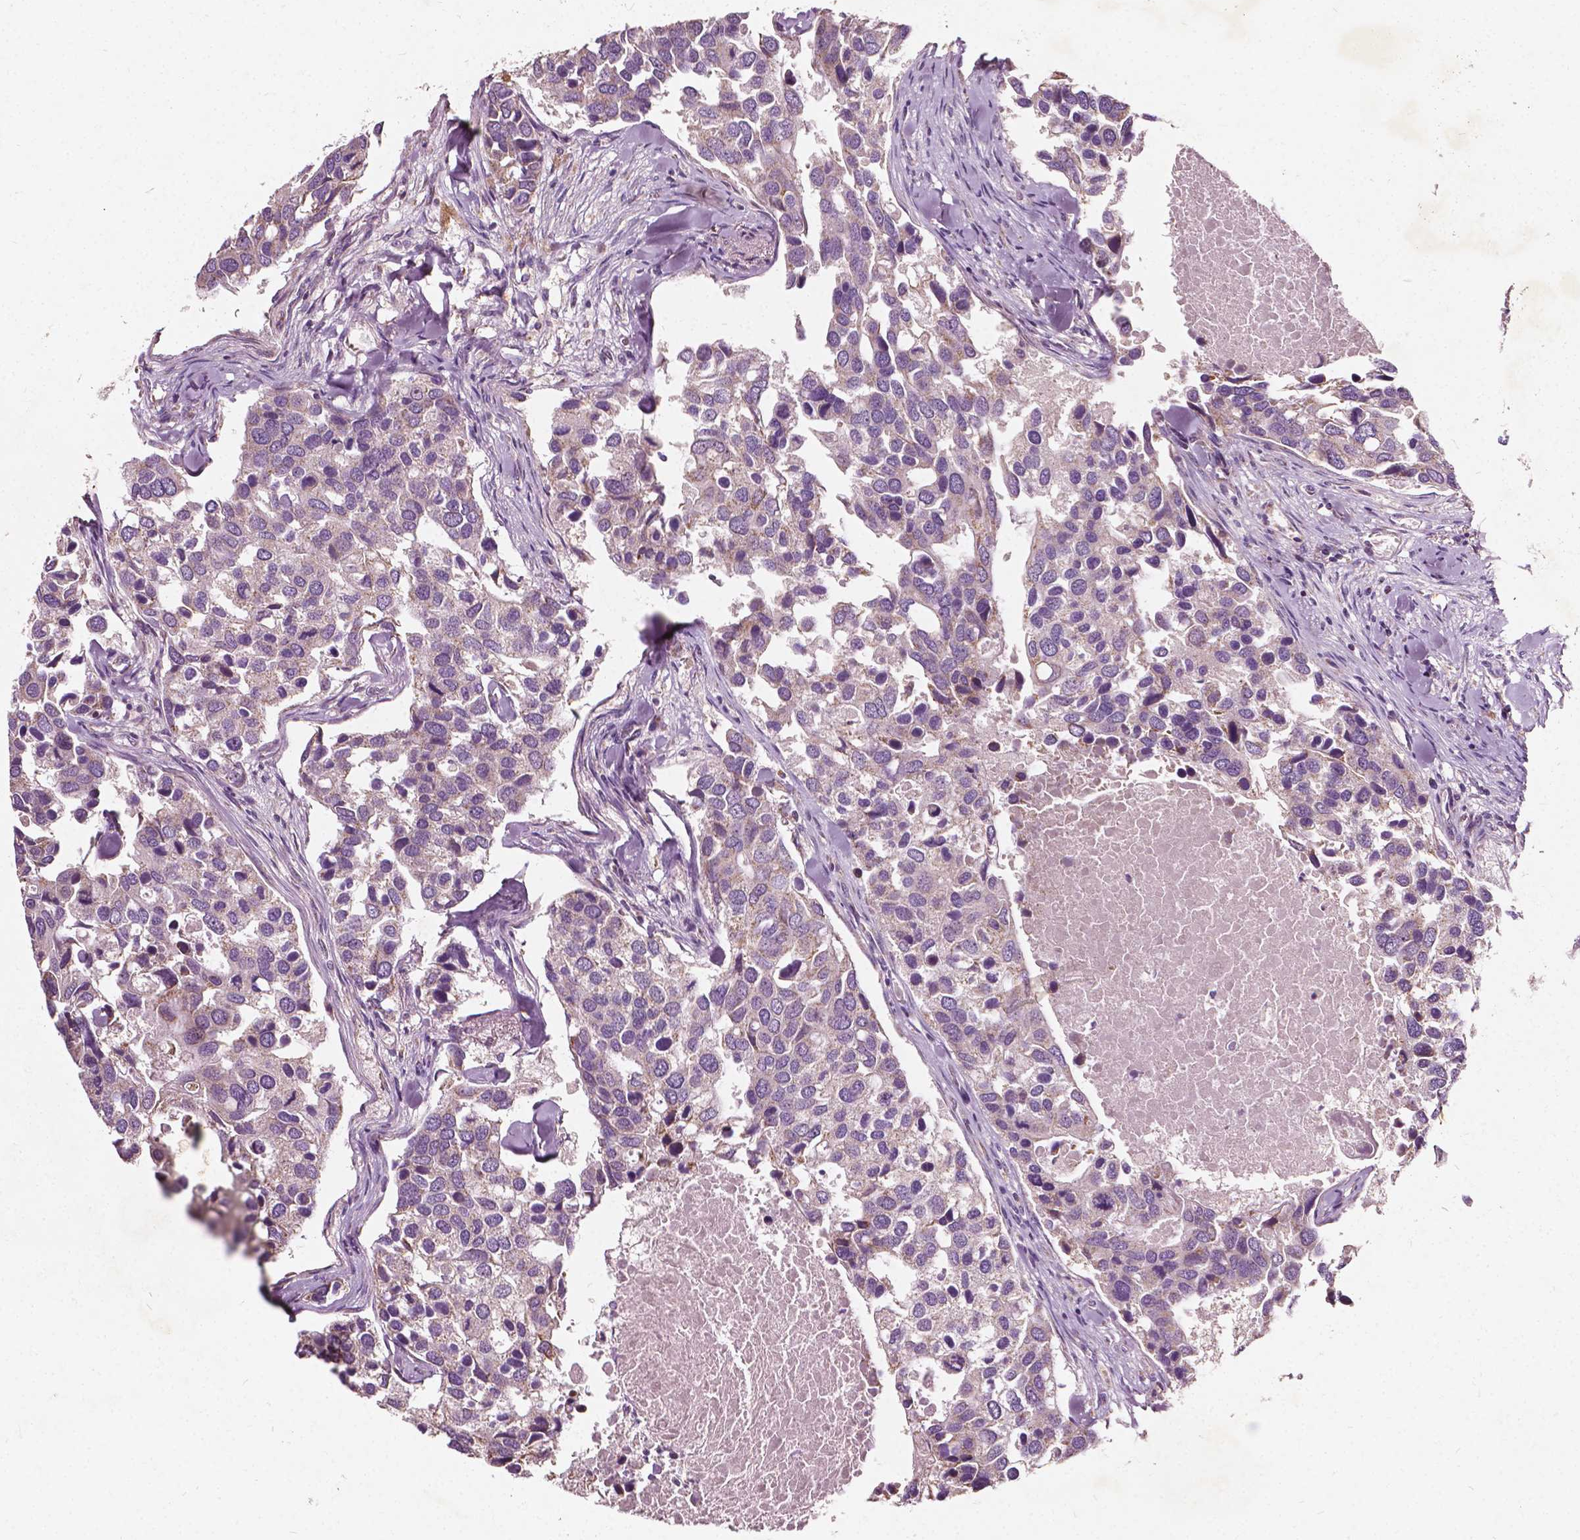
{"staining": {"intensity": "weak", "quantity": "<25%", "location": "cytoplasmic/membranous"}, "tissue": "breast cancer", "cell_type": "Tumor cells", "image_type": "cancer", "snomed": [{"axis": "morphology", "description": "Duct carcinoma"}, {"axis": "topography", "description": "Breast"}], "caption": "Tumor cells are negative for brown protein staining in breast cancer (invasive ductal carcinoma).", "gene": "ODF3L2", "patient": {"sex": "female", "age": 83}}